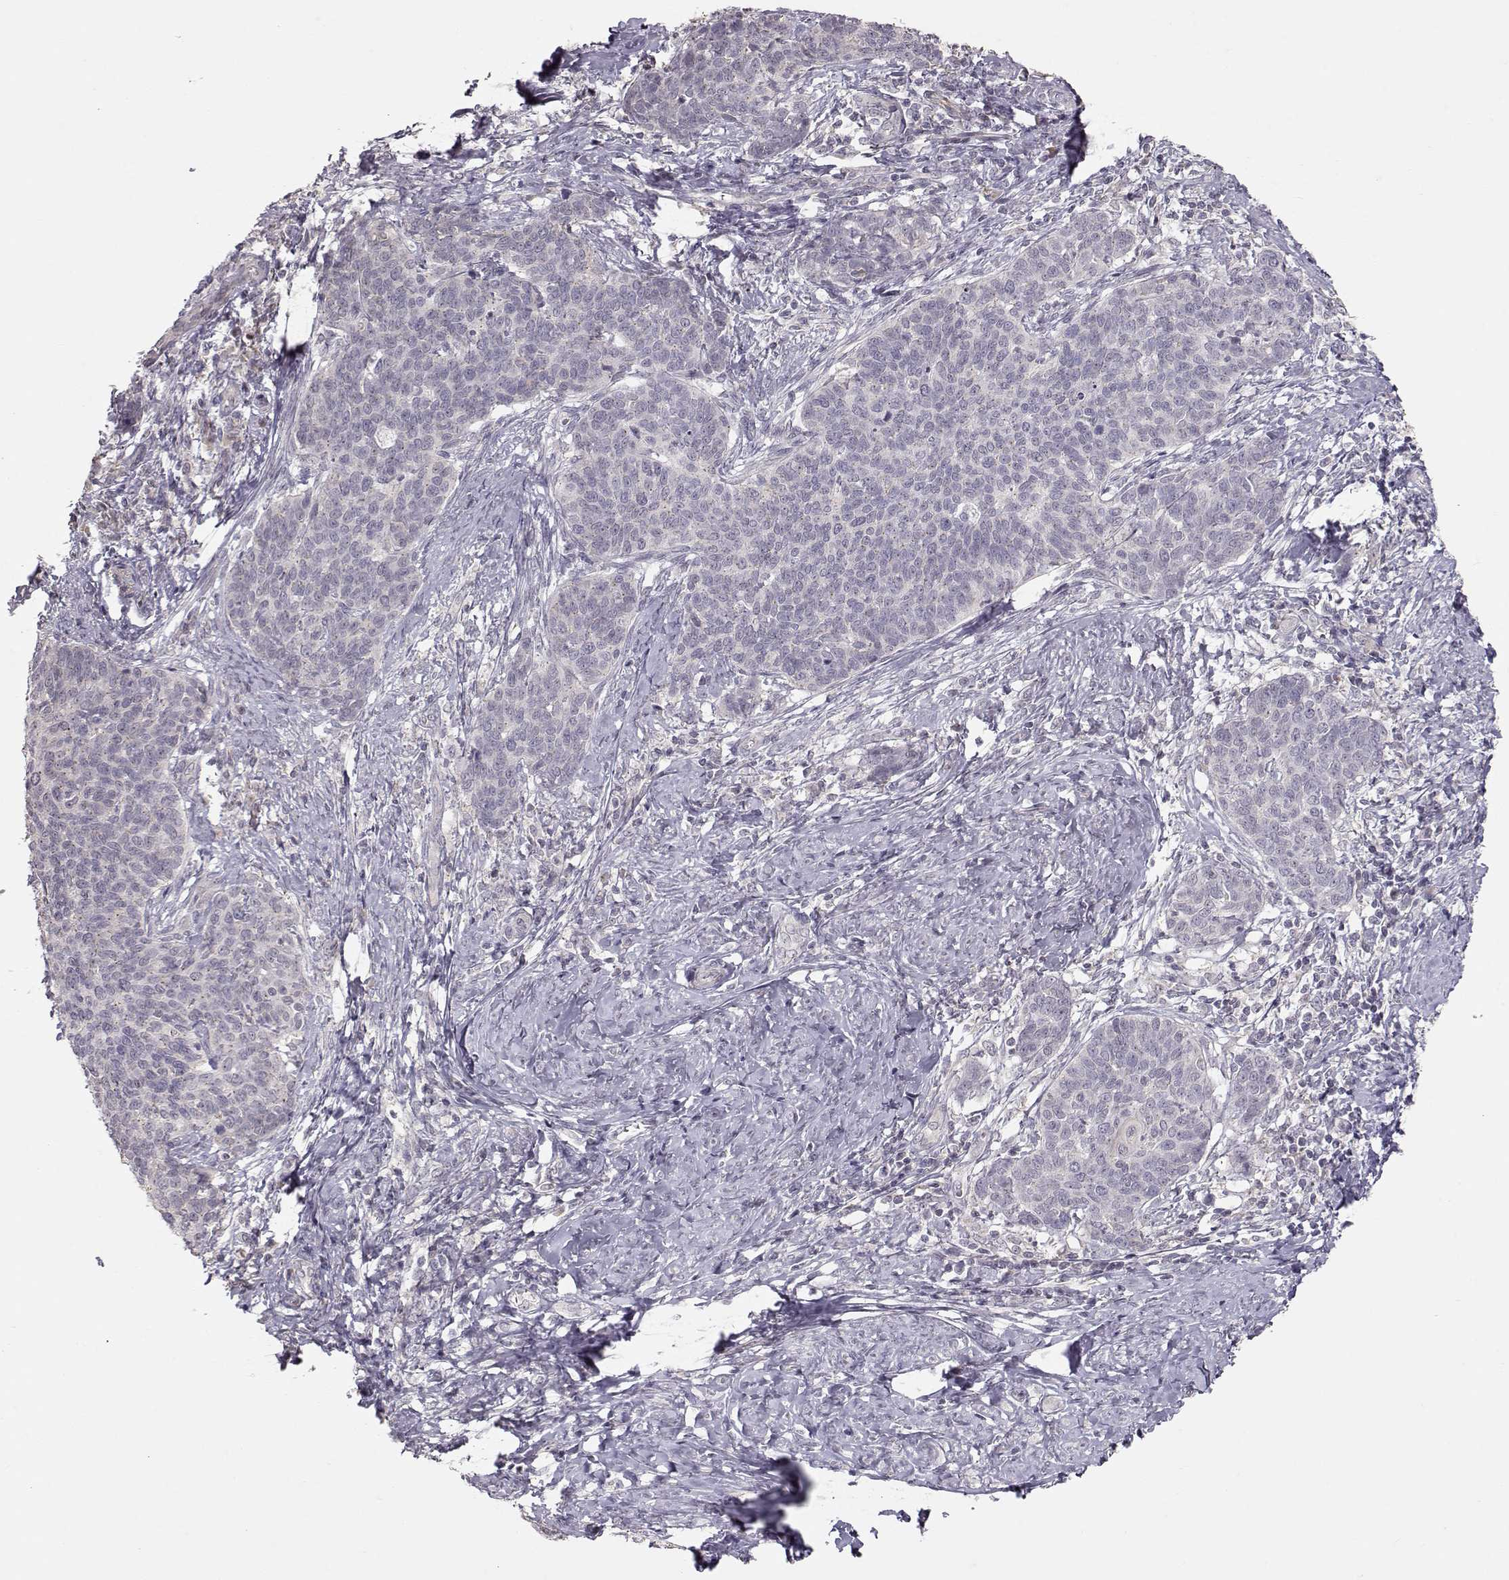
{"staining": {"intensity": "negative", "quantity": "none", "location": "none"}, "tissue": "cervical cancer", "cell_type": "Tumor cells", "image_type": "cancer", "snomed": [{"axis": "morphology", "description": "Squamous cell carcinoma, NOS"}, {"axis": "topography", "description": "Cervix"}], "caption": "High magnification brightfield microscopy of squamous cell carcinoma (cervical) stained with DAB (brown) and counterstained with hematoxylin (blue): tumor cells show no significant positivity.", "gene": "PNMT", "patient": {"sex": "female", "age": 39}}